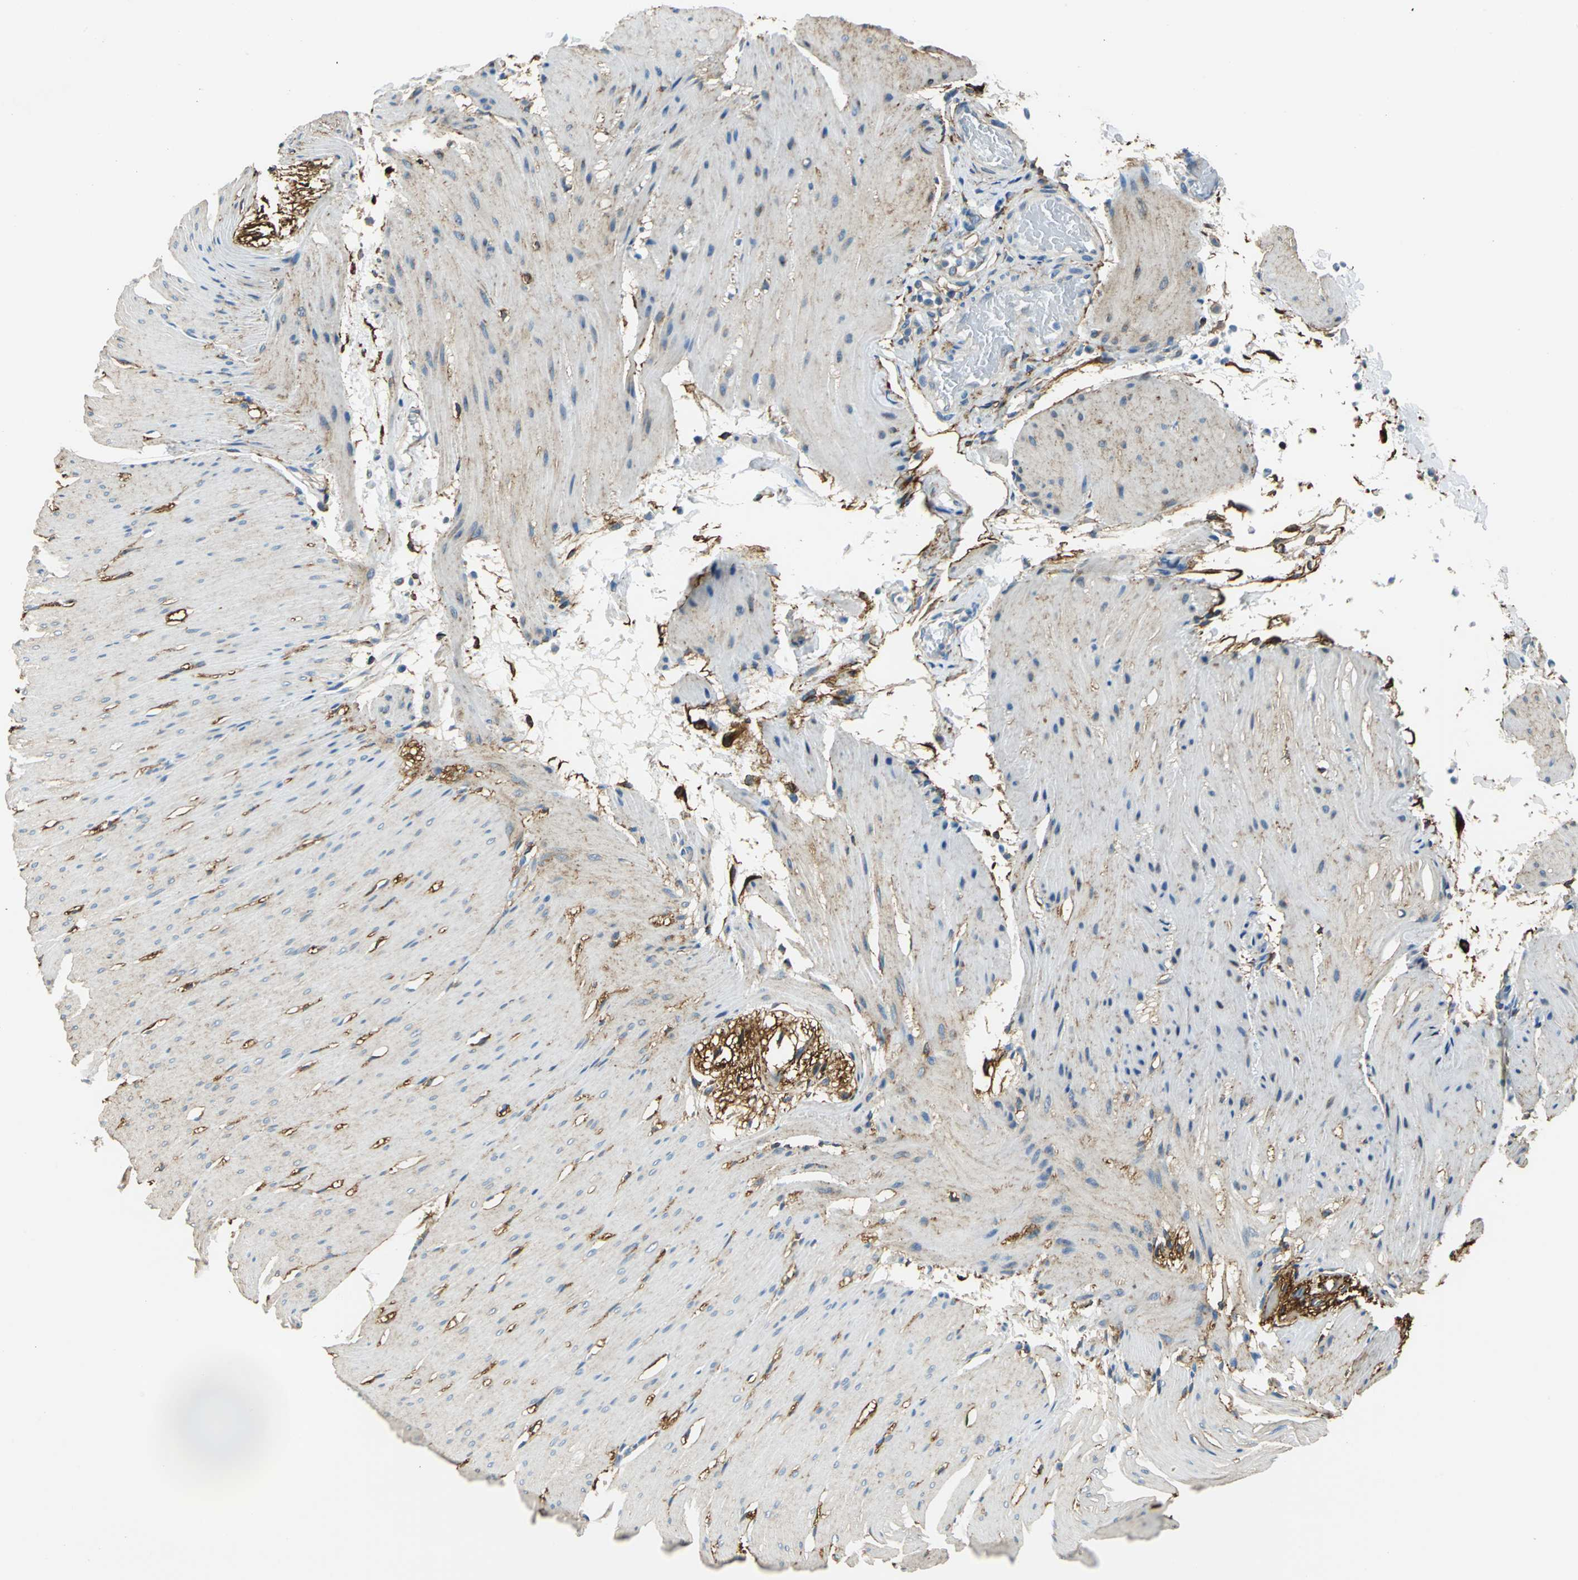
{"staining": {"intensity": "moderate", "quantity": "25%-75%", "location": "cytoplasmic/membranous"}, "tissue": "smooth muscle", "cell_type": "Smooth muscle cells", "image_type": "normal", "snomed": [{"axis": "morphology", "description": "Normal tissue, NOS"}, {"axis": "topography", "description": "Smooth muscle"}, {"axis": "topography", "description": "Colon"}], "caption": "IHC staining of unremarkable smooth muscle, which demonstrates medium levels of moderate cytoplasmic/membranous expression in about 25%-75% of smooth muscle cells indicating moderate cytoplasmic/membranous protein positivity. The staining was performed using DAB (brown) for protein detection and nuclei were counterstained in hematoxylin (blue).", "gene": "AKAP12", "patient": {"sex": "male", "age": 67}}